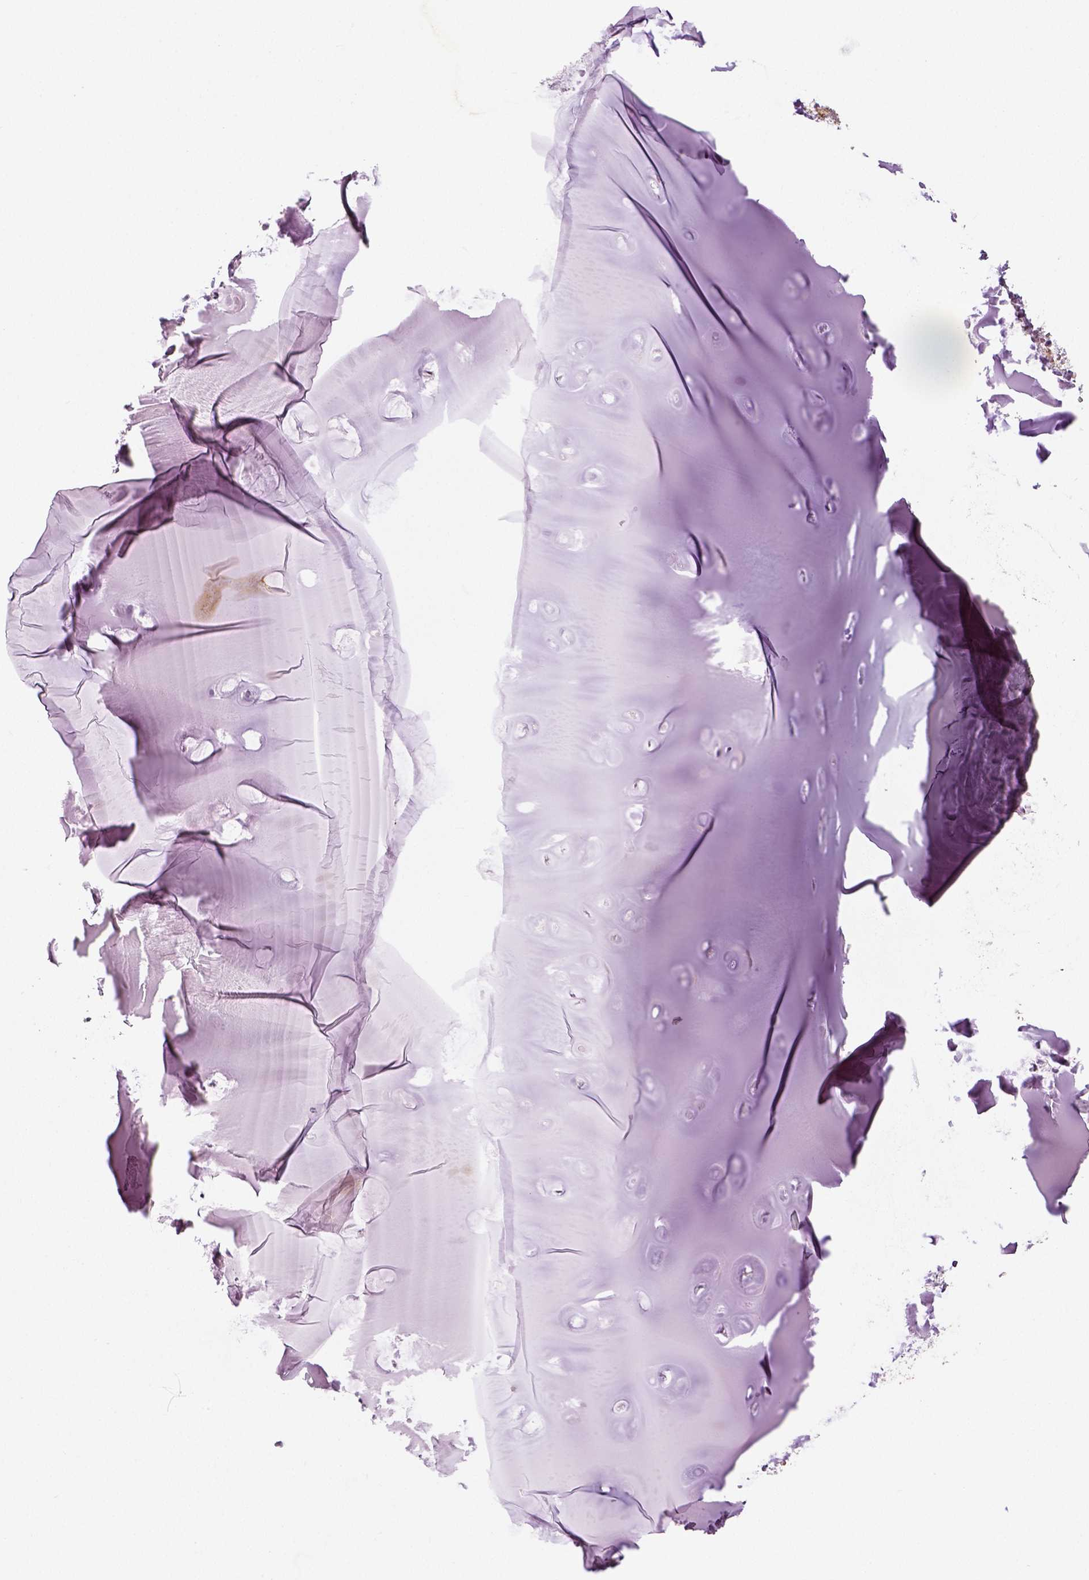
{"staining": {"intensity": "negative", "quantity": "none", "location": "none"}, "tissue": "soft tissue", "cell_type": "Chondrocytes", "image_type": "normal", "snomed": [{"axis": "morphology", "description": "Normal tissue, NOS"}, {"axis": "morphology", "description": "Squamous cell carcinoma, NOS"}, {"axis": "topography", "description": "Cartilage tissue"}, {"axis": "topography", "description": "Head-Neck"}], "caption": "DAB (3,3'-diaminobenzidine) immunohistochemical staining of benign soft tissue demonstrates no significant expression in chondrocytes. Brightfield microscopy of immunohistochemistry (IHC) stained with DAB (brown) and hematoxylin (blue), captured at high magnification.", "gene": "NECAB1", "patient": {"sex": "male", "age": 57}}